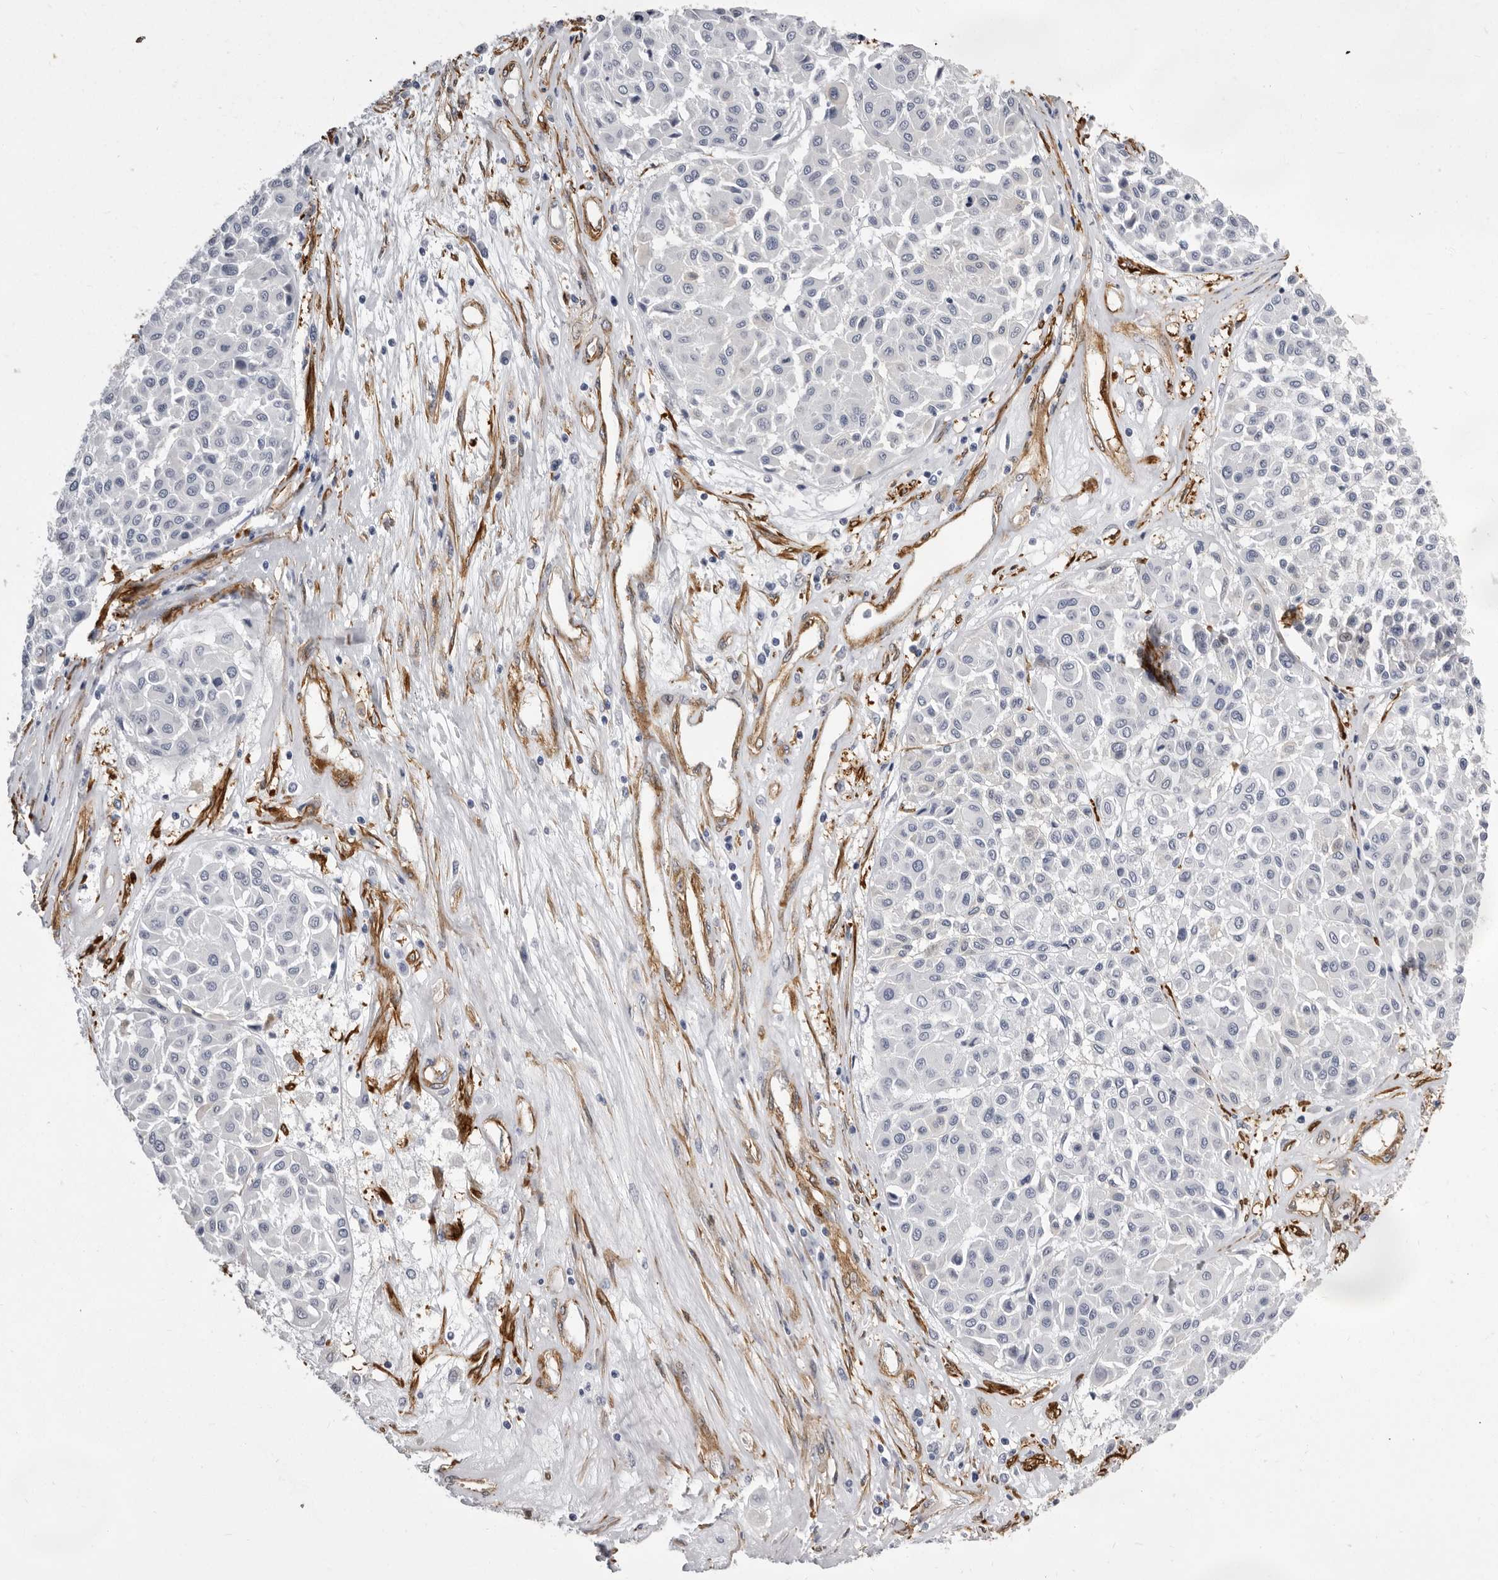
{"staining": {"intensity": "negative", "quantity": "none", "location": "none"}, "tissue": "melanoma", "cell_type": "Tumor cells", "image_type": "cancer", "snomed": [{"axis": "morphology", "description": "Malignant melanoma, Metastatic site"}, {"axis": "topography", "description": "Soft tissue"}], "caption": "High power microscopy image of an IHC image of malignant melanoma (metastatic site), revealing no significant staining in tumor cells.", "gene": "ENAH", "patient": {"sex": "male", "age": 41}}